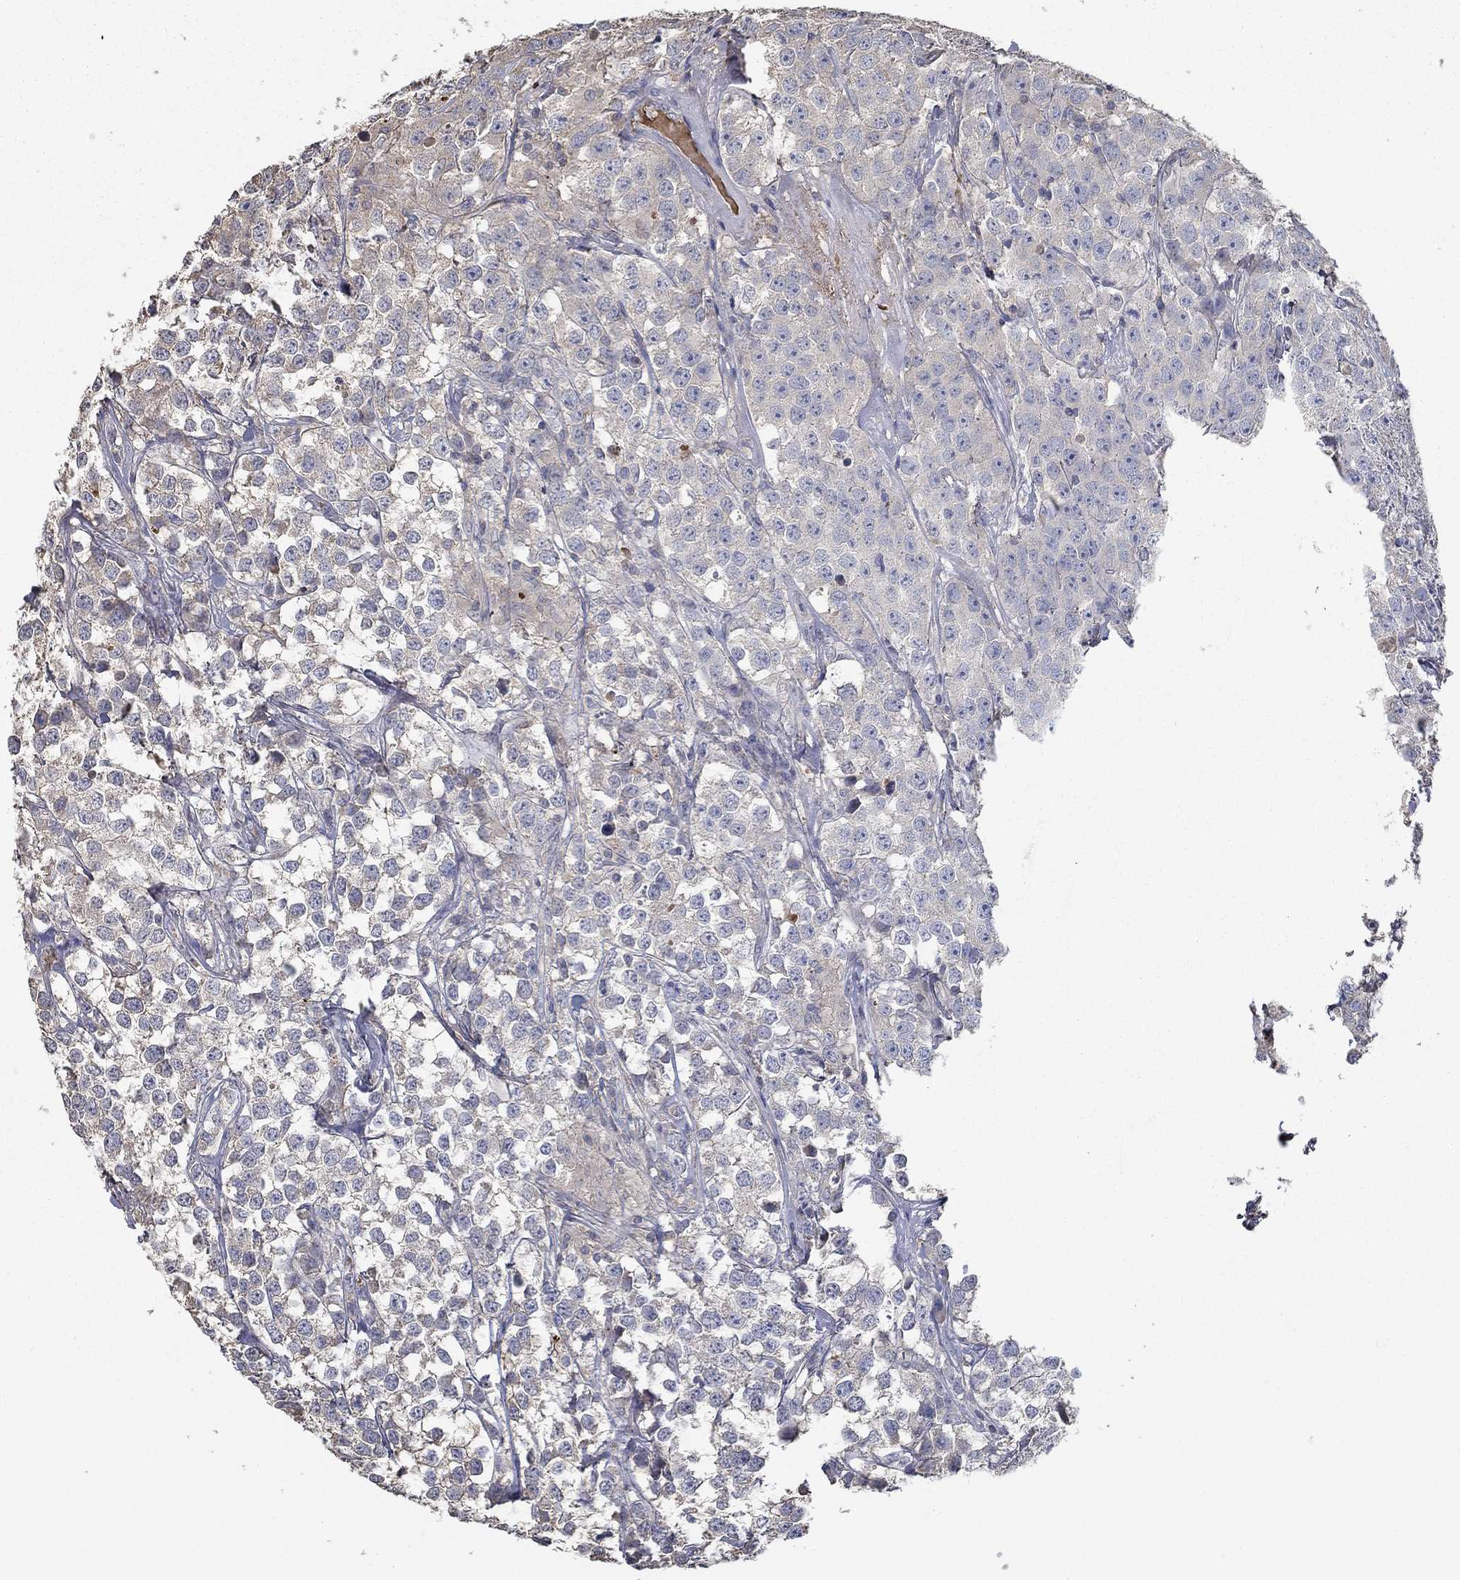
{"staining": {"intensity": "negative", "quantity": "none", "location": "none"}, "tissue": "testis cancer", "cell_type": "Tumor cells", "image_type": "cancer", "snomed": [{"axis": "morphology", "description": "Seminoma, NOS"}, {"axis": "topography", "description": "Testis"}], "caption": "Photomicrograph shows no significant protein staining in tumor cells of testis cancer.", "gene": "IL10", "patient": {"sex": "male", "age": 59}}